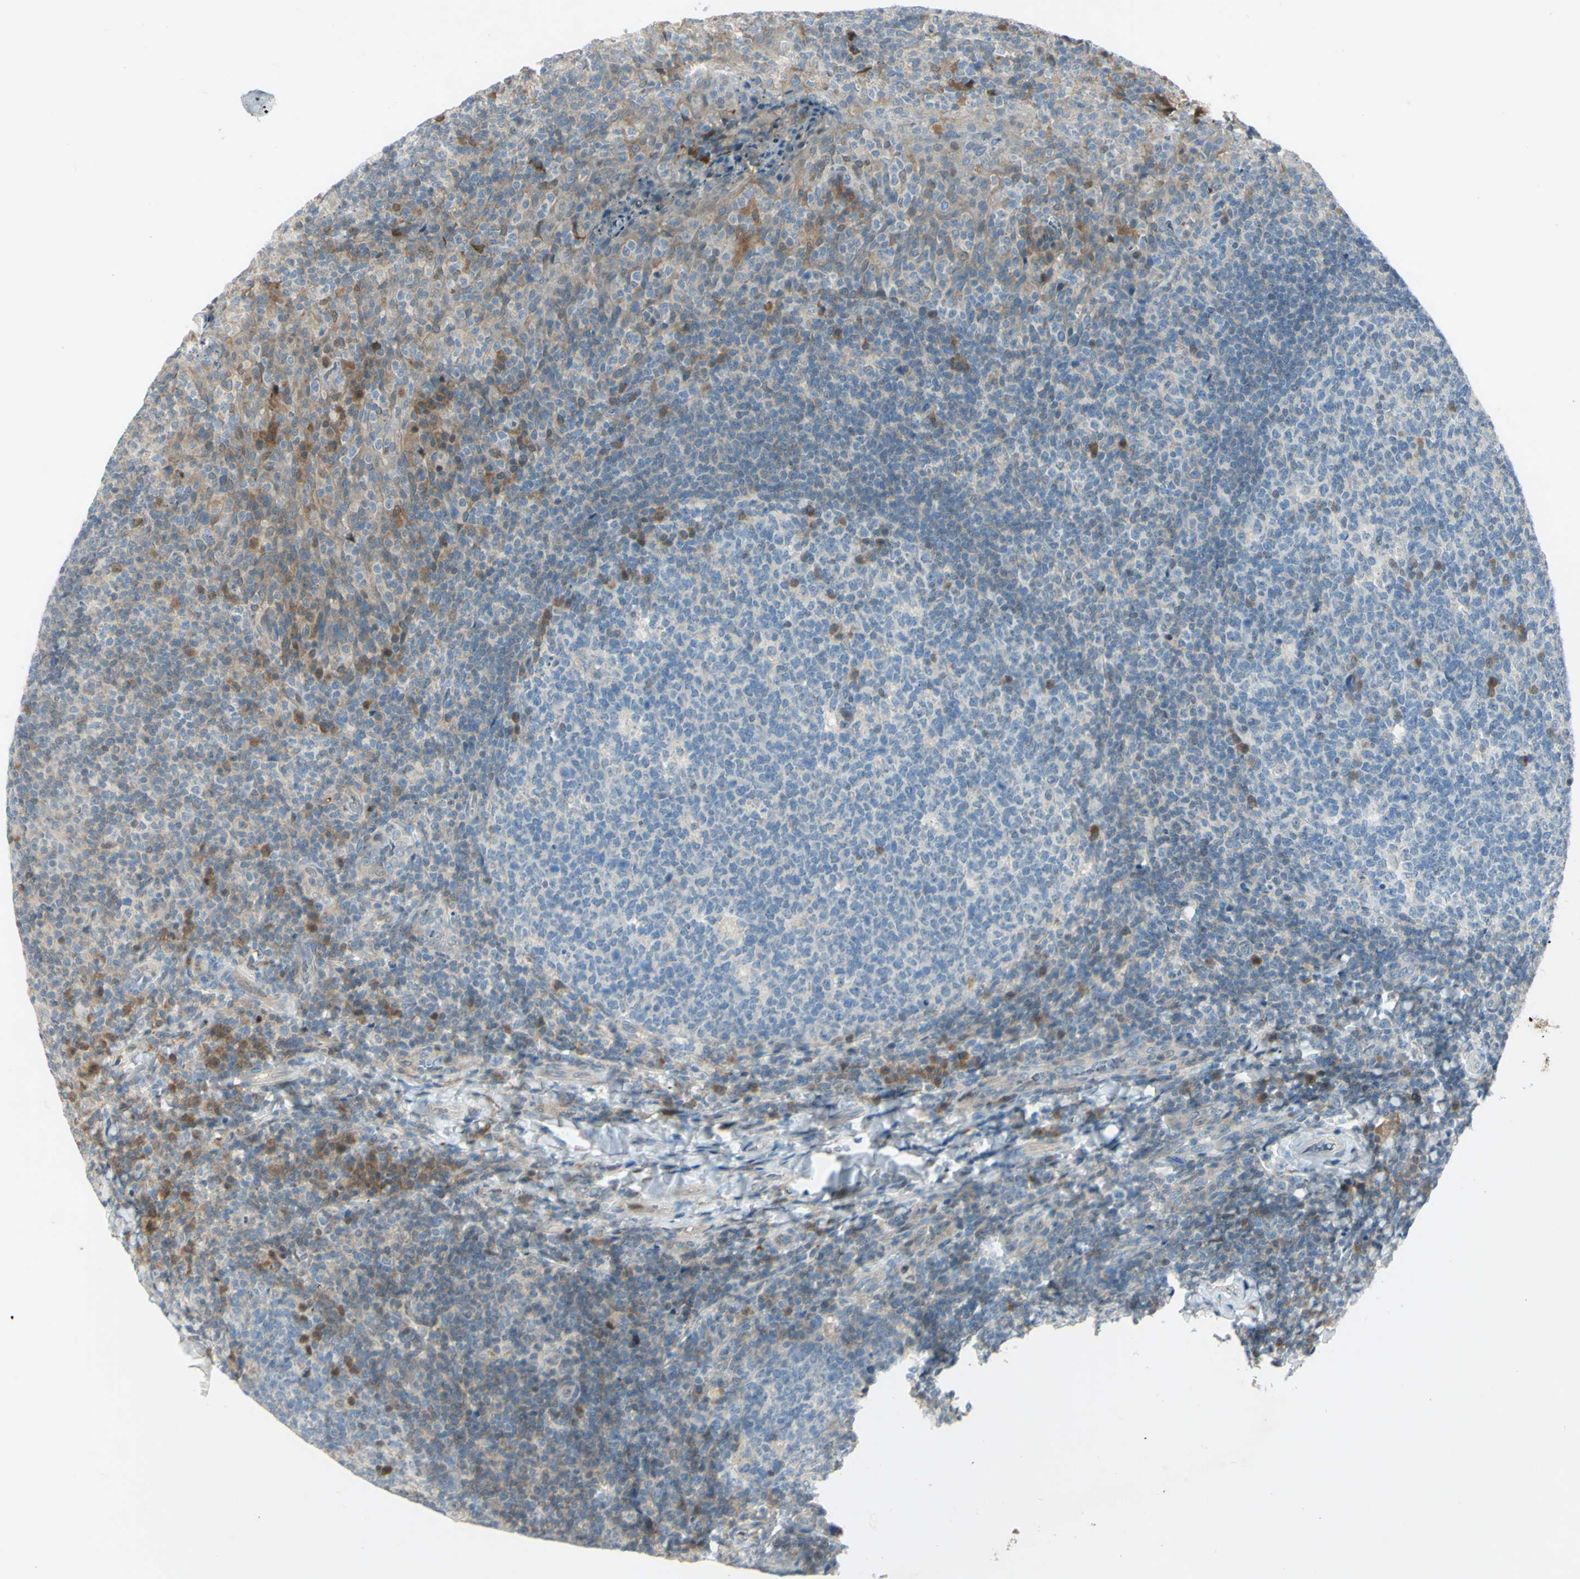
{"staining": {"intensity": "moderate", "quantity": "<25%", "location": "cytoplasmic/membranous"}, "tissue": "tonsil", "cell_type": "Germinal center cells", "image_type": "normal", "snomed": [{"axis": "morphology", "description": "Normal tissue, NOS"}, {"axis": "topography", "description": "Tonsil"}], "caption": "Immunohistochemistry (IHC) image of normal tonsil: tonsil stained using immunohistochemistry displays low levels of moderate protein expression localized specifically in the cytoplasmic/membranous of germinal center cells, appearing as a cytoplasmic/membranous brown color.", "gene": "C1orf159", "patient": {"sex": "male", "age": 17}}